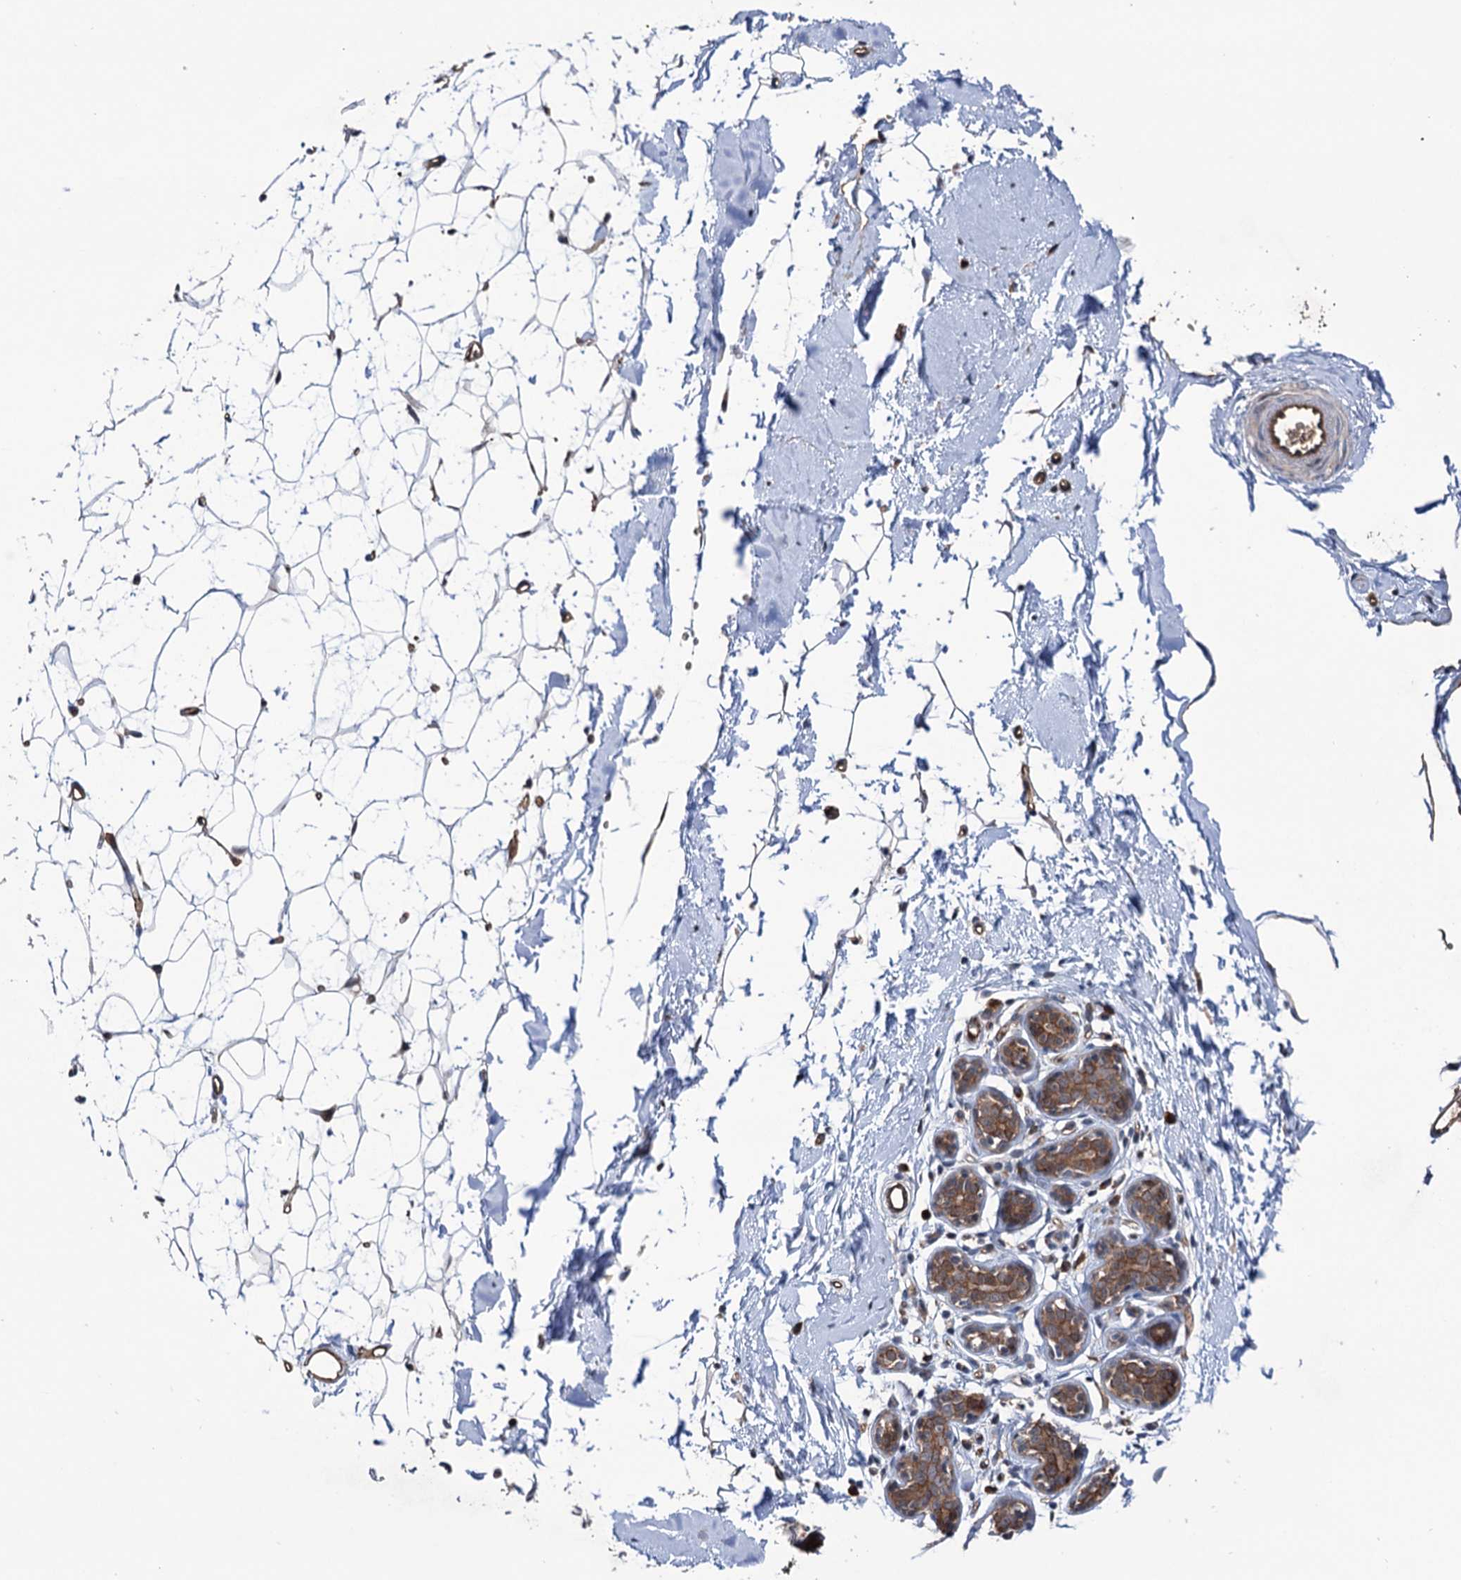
{"staining": {"intensity": "weak", "quantity": "<25%", "location": "cytoplasmic/membranous"}, "tissue": "adipose tissue", "cell_type": "Adipocytes", "image_type": "normal", "snomed": [{"axis": "morphology", "description": "Normal tissue, NOS"}, {"axis": "topography", "description": "Breast"}], "caption": "DAB immunohistochemical staining of benign adipose tissue exhibits no significant expression in adipocytes. (DAB immunohistochemistry (IHC), high magnification).", "gene": "NCAPD2", "patient": {"sex": "female", "age": 23}}